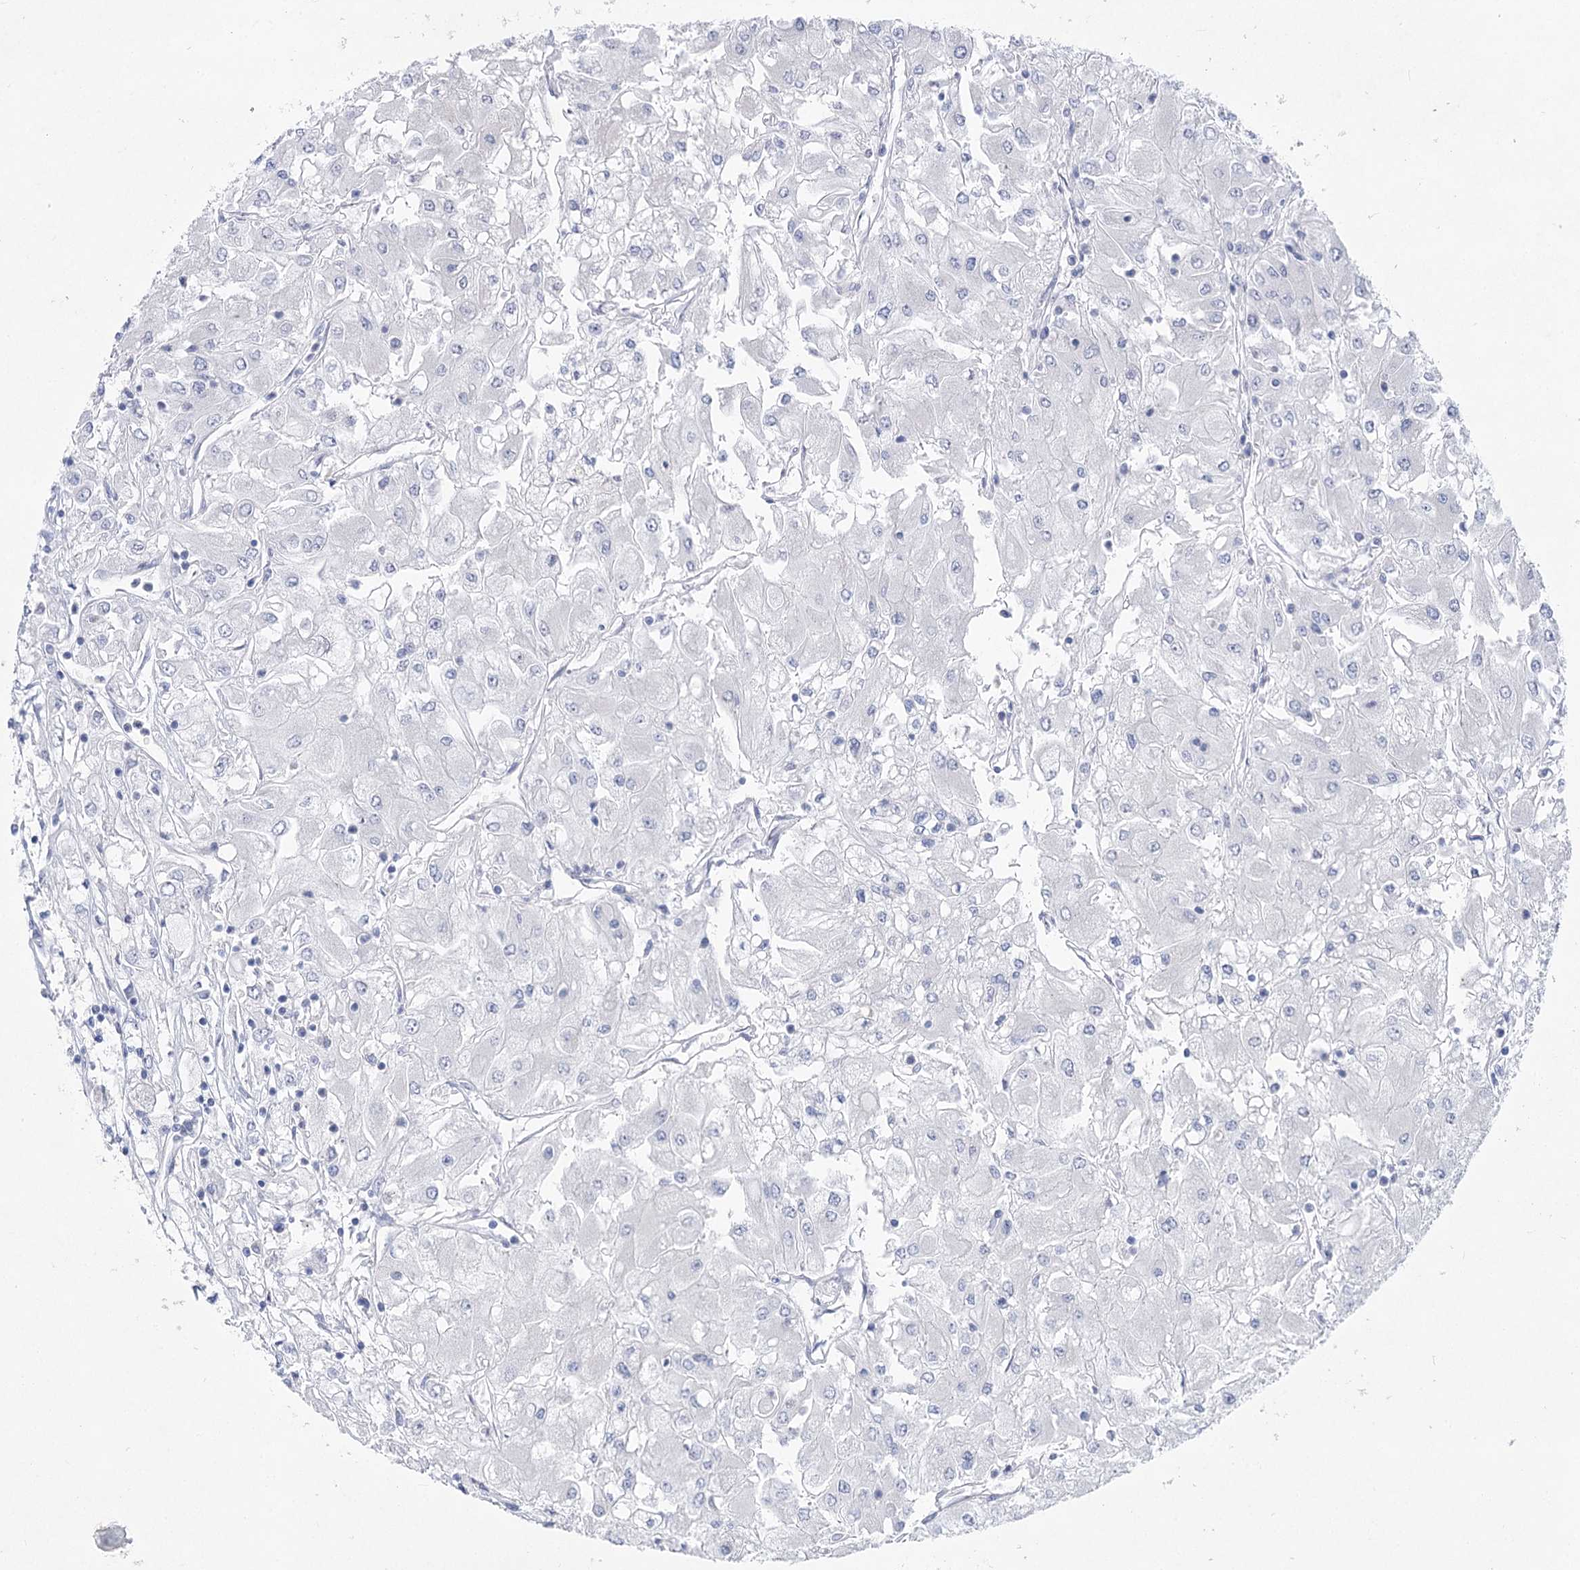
{"staining": {"intensity": "negative", "quantity": "none", "location": "none"}, "tissue": "renal cancer", "cell_type": "Tumor cells", "image_type": "cancer", "snomed": [{"axis": "morphology", "description": "Adenocarcinoma, NOS"}, {"axis": "topography", "description": "Kidney"}], "caption": "Immunohistochemical staining of renal cancer (adenocarcinoma) exhibits no significant expression in tumor cells.", "gene": "WDR74", "patient": {"sex": "male", "age": 80}}